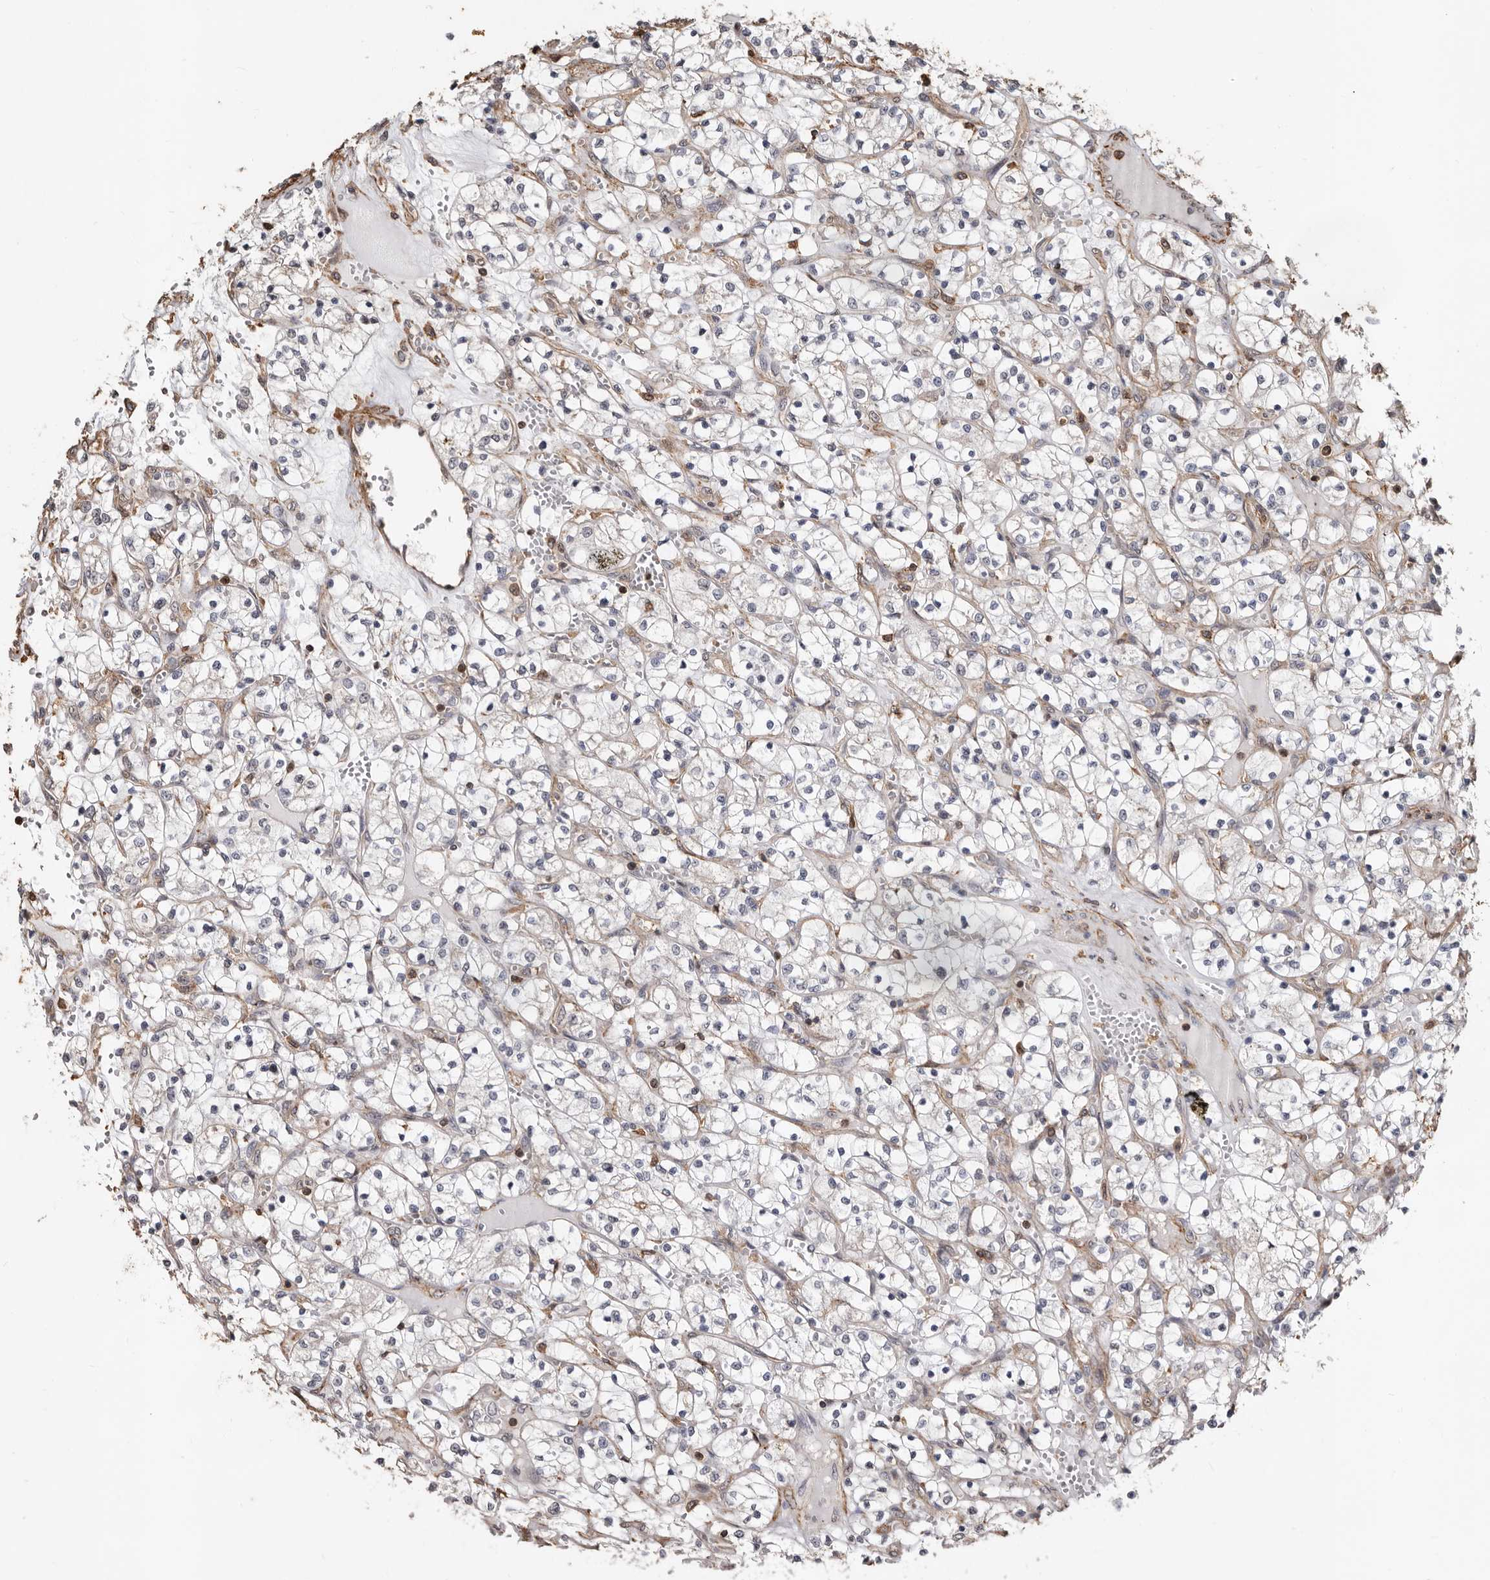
{"staining": {"intensity": "negative", "quantity": "none", "location": "none"}, "tissue": "renal cancer", "cell_type": "Tumor cells", "image_type": "cancer", "snomed": [{"axis": "morphology", "description": "Adenocarcinoma, NOS"}, {"axis": "topography", "description": "Kidney"}], "caption": "This is an immunohistochemistry micrograph of human renal adenocarcinoma. There is no staining in tumor cells.", "gene": "GSK3A", "patient": {"sex": "female", "age": 69}}